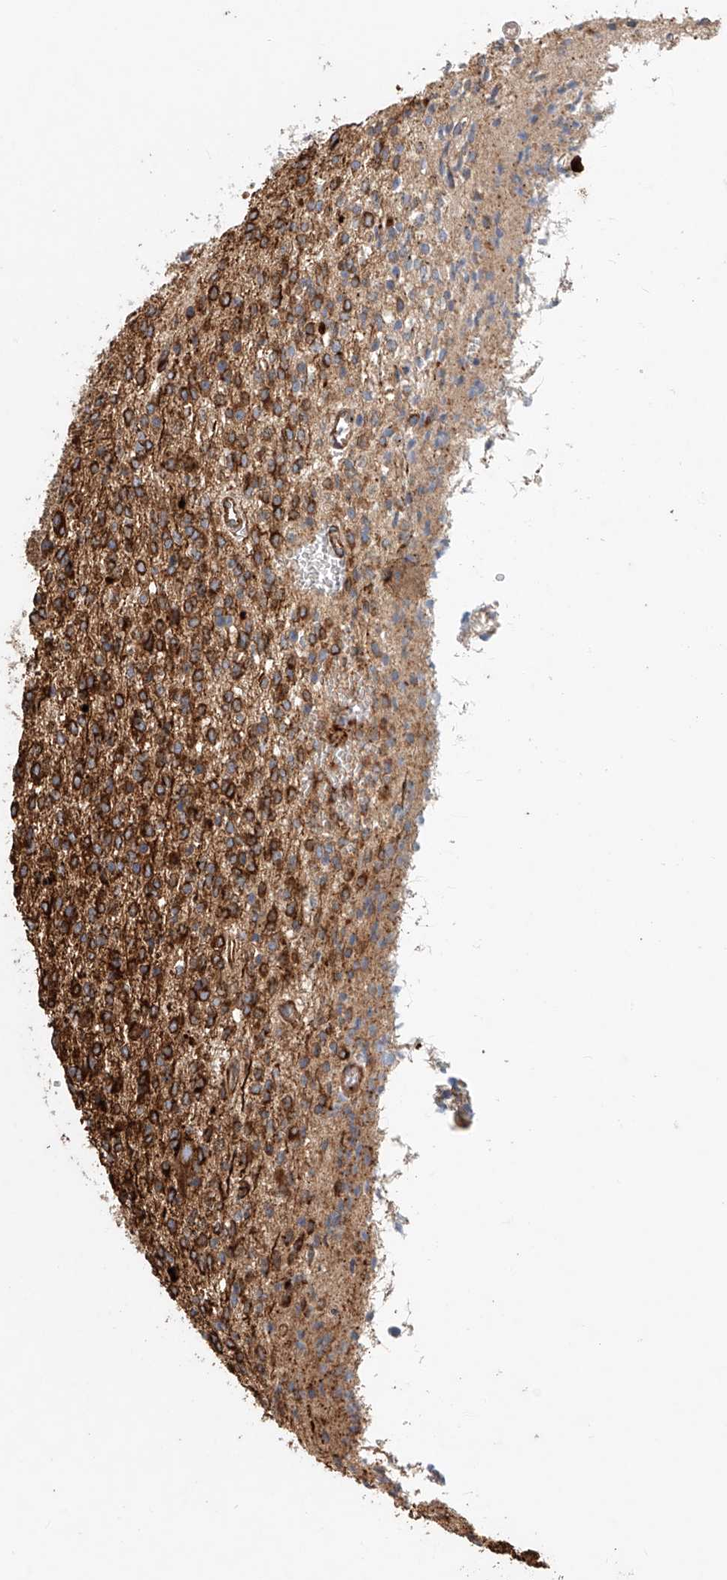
{"staining": {"intensity": "strong", "quantity": ">75%", "location": "cytoplasmic/membranous"}, "tissue": "glioma", "cell_type": "Tumor cells", "image_type": "cancer", "snomed": [{"axis": "morphology", "description": "Glioma, malignant, High grade"}, {"axis": "topography", "description": "Brain"}], "caption": "Glioma stained with immunohistochemistry reveals strong cytoplasmic/membranous expression in about >75% of tumor cells.", "gene": "HGSNAT", "patient": {"sex": "male", "age": 34}}